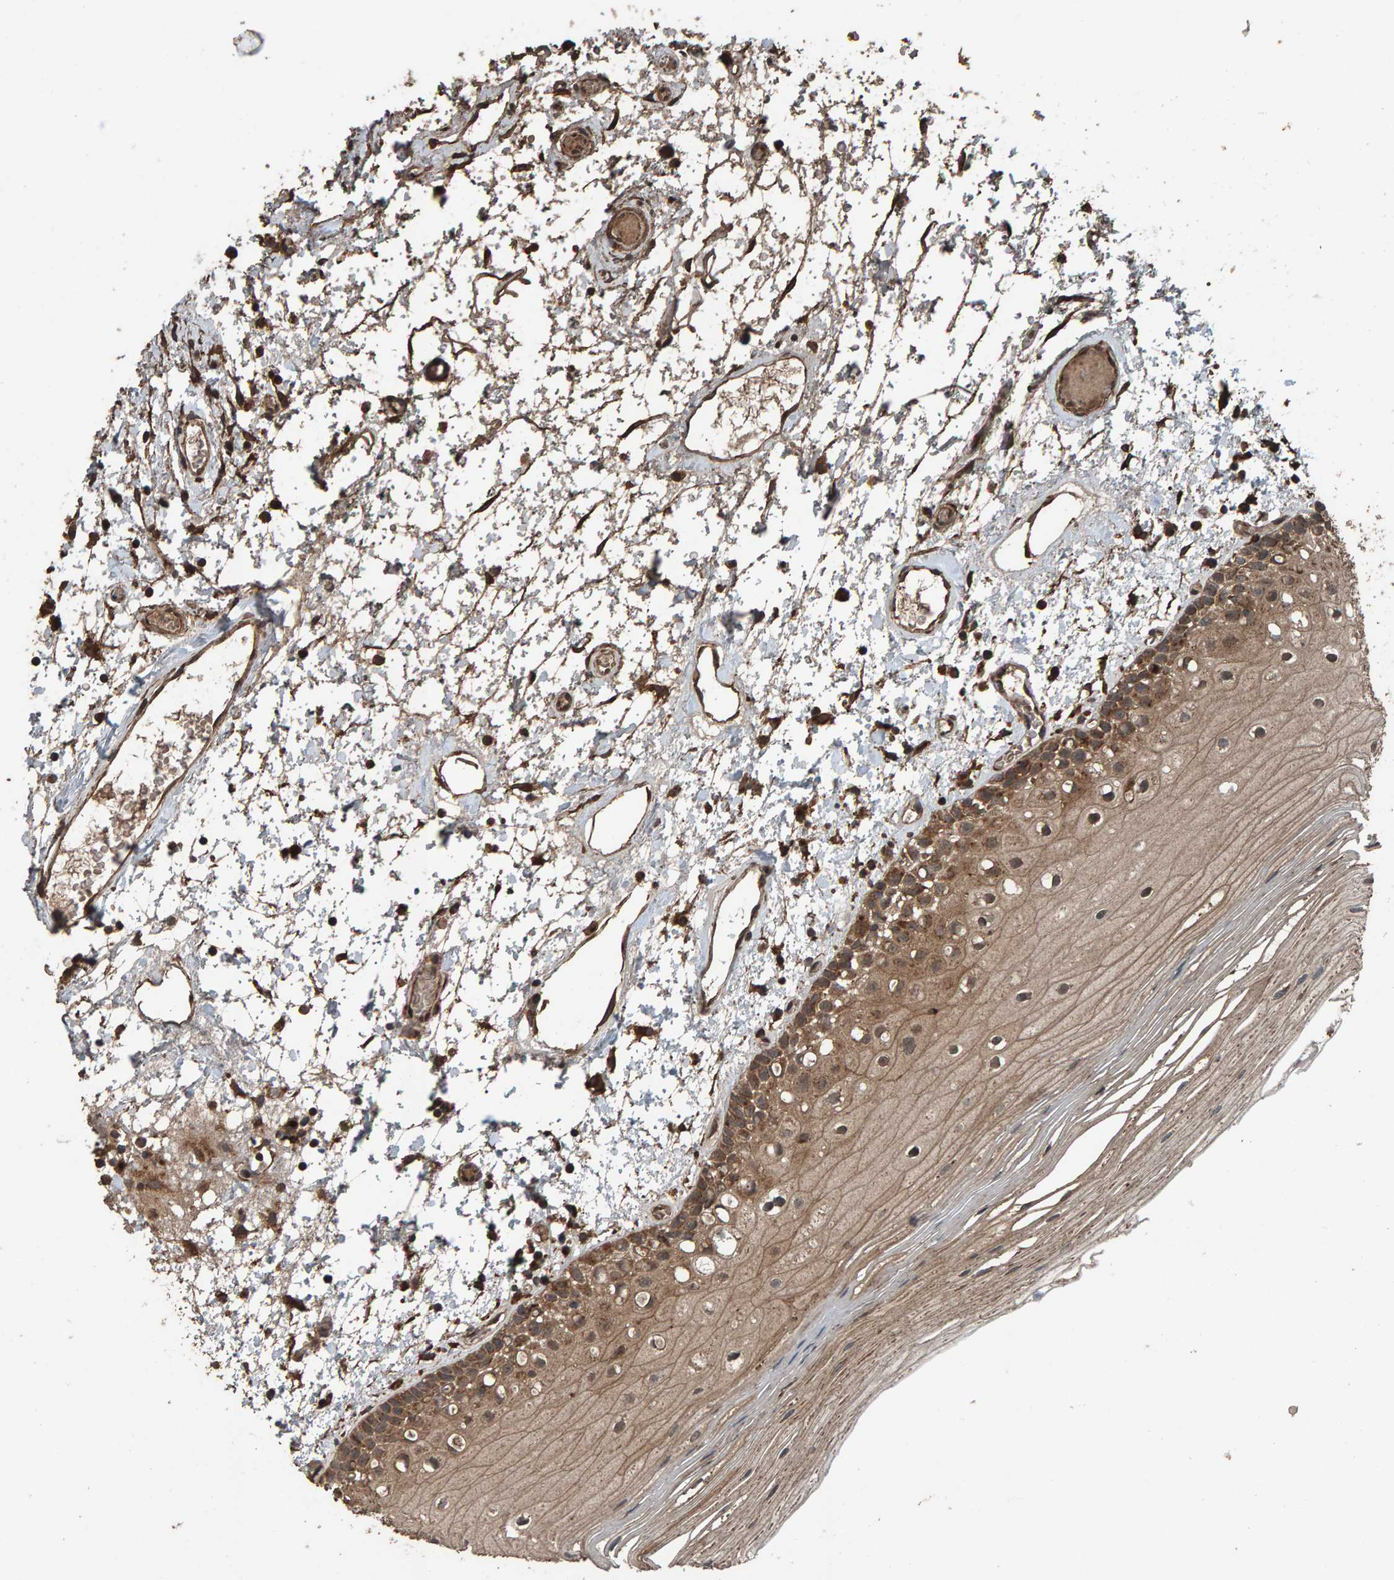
{"staining": {"intensity": "moderate", "quantity": ">75%", "location": "cytoplasmic/membranous"}, "tissue": "oral mucosa", "cell_type": "Squamous epithelial cells", "image_type": "normal", "snomed": [{"axis": "morphology", "description": "Normal tissue, NOS"}, {"axis": "topography", "description": "Oral tissue"}], "caption": "Brown immunohistochemical staining in normal oral mucosa demonstrates moderate cytoplasmic/membranous expression in approximately >75% of squamous epithelial cells. The protein is shown in brown color, while the nuclei are stained blue.", "gene": "DUS1L", "patient": {"sex": "male", "age": 52}}